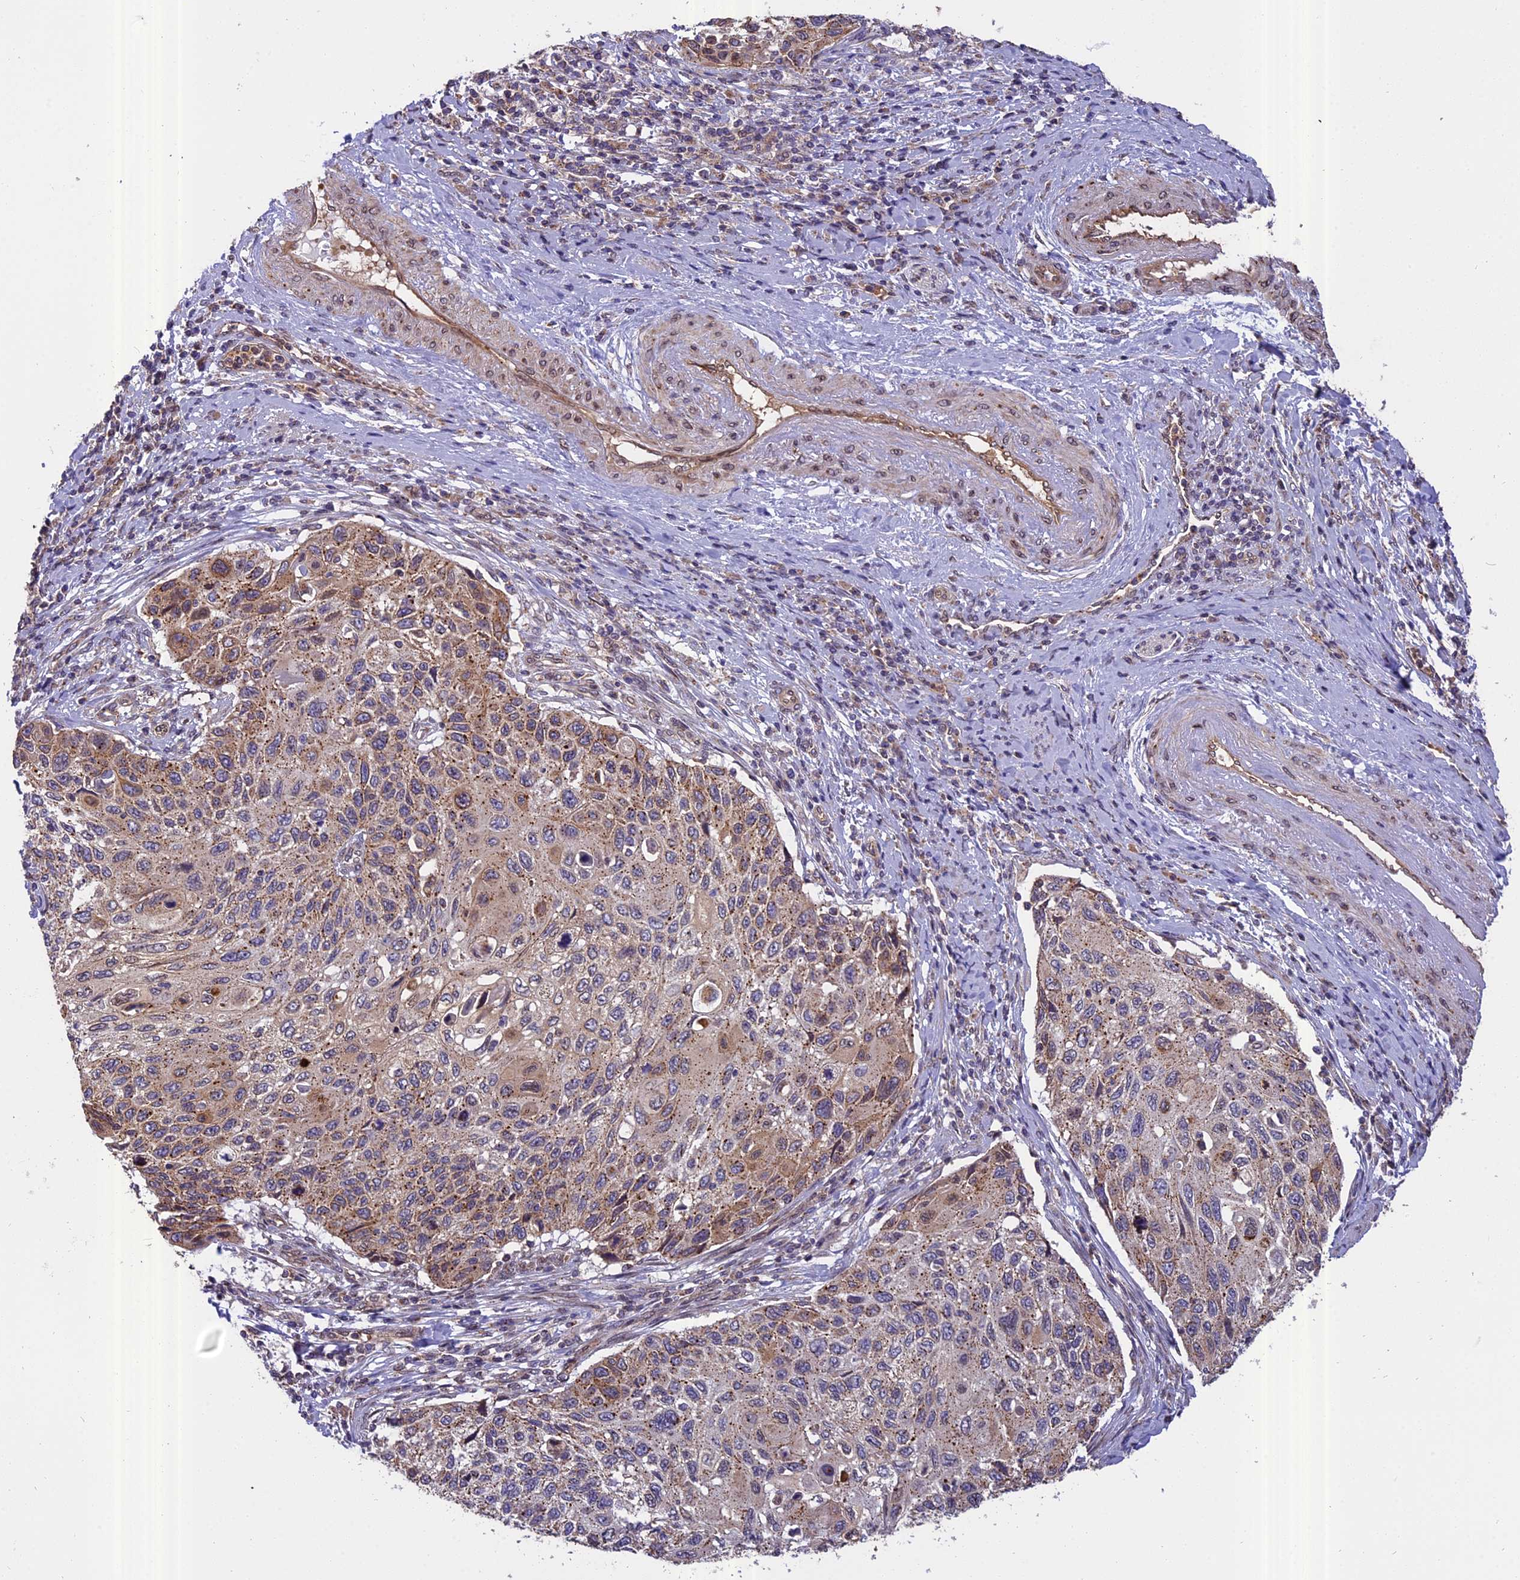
{"staining": {"intensity": "moderate", "quantity": ">75%", "location": "cytoplasmic/membranous"}, "tissue": "cervical cancer", "cell_type": "Tumor cells", "image_type": "cancer", "snomed": [{"axis": "morphology", "description": "Squamous cell carcinoma, NOS"}, {"axis": "topography", "description": "Cervix"}], "caption": "A micrograph of squamous cell carcinoma (cervical) stained for a protein displays moderate cytoplasmic/membranous brown staining in tumor cells.", "gene": "CHMP2A", "patient": {"sex": "female", "age": 70}}